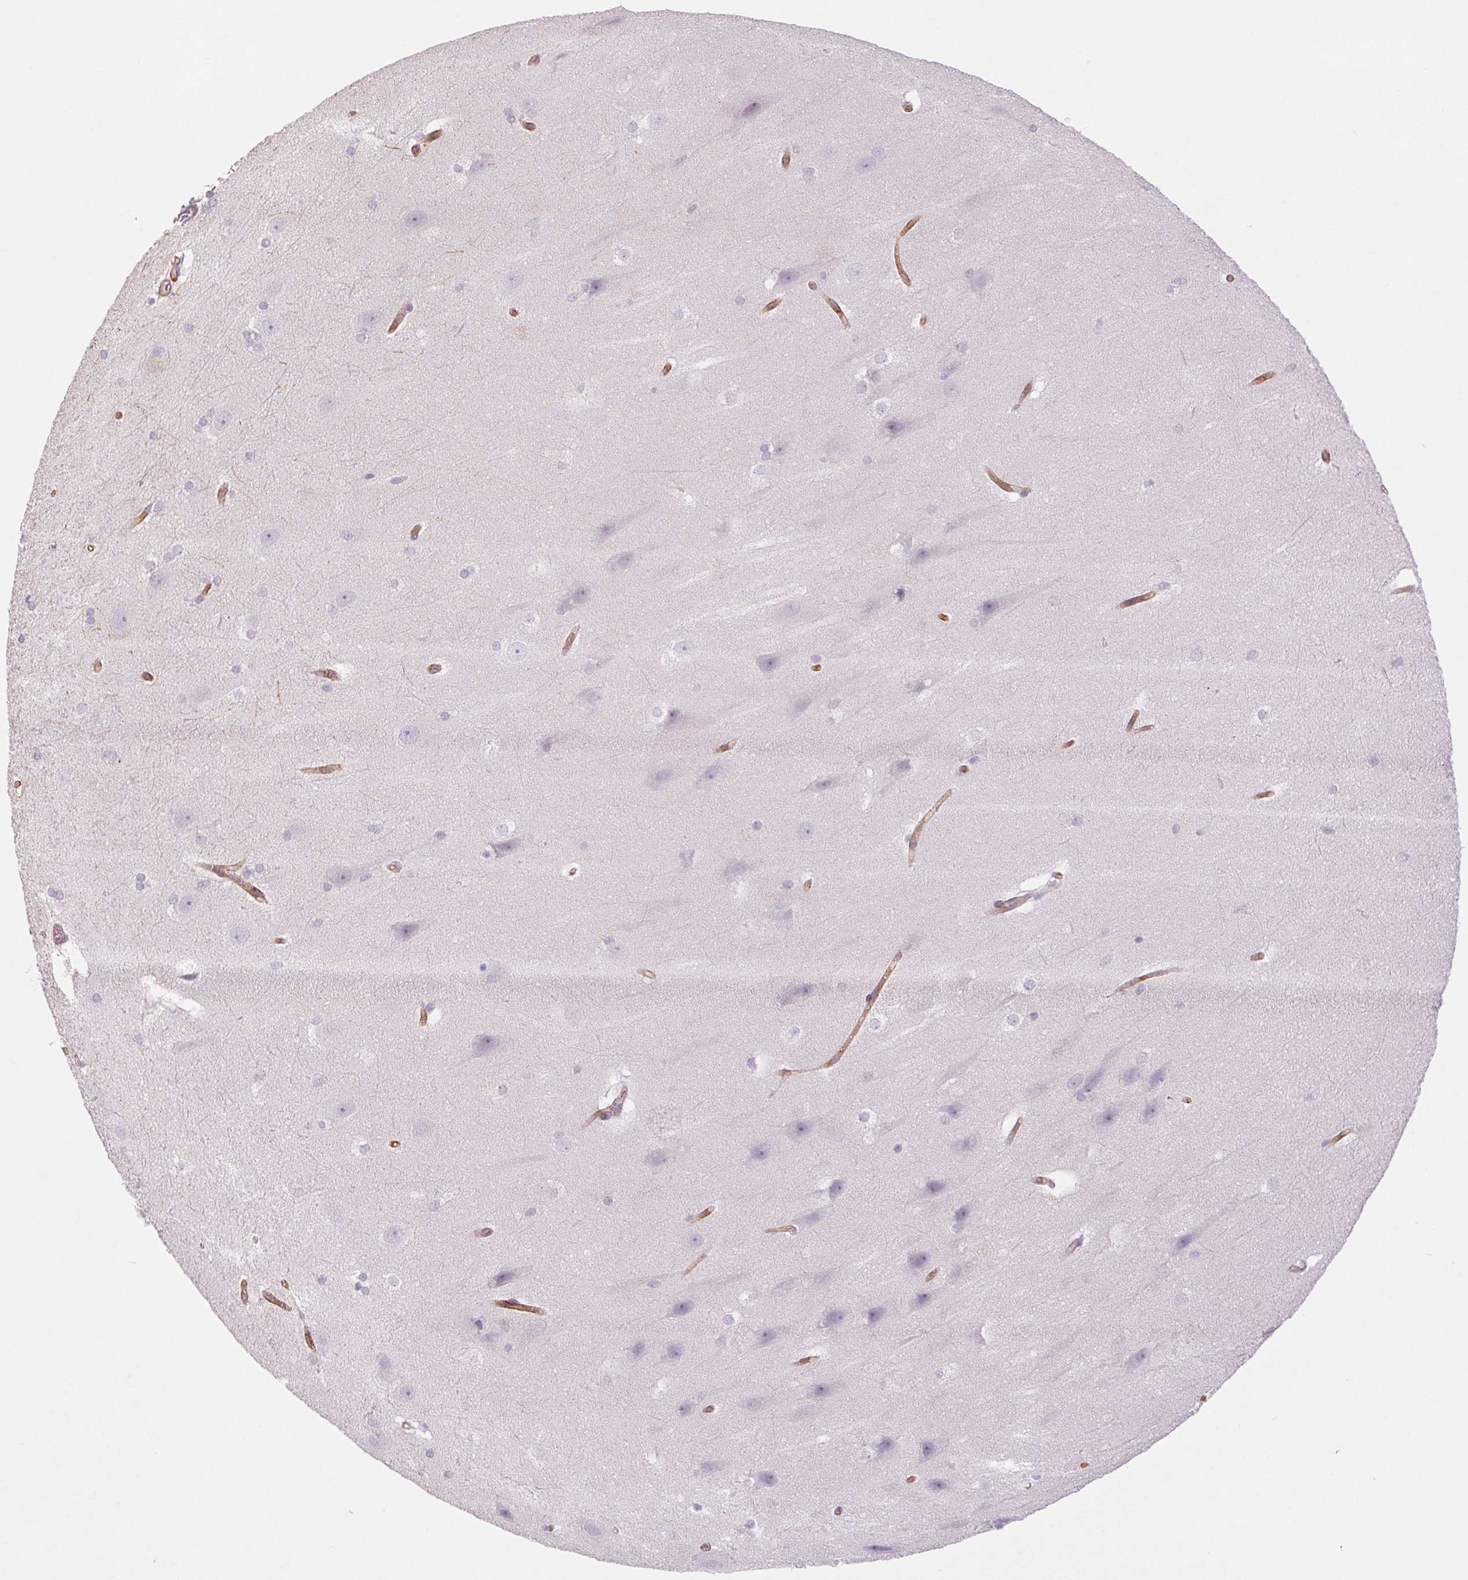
{"staining": {"intensity": "negative", "quantity": "none", "location": "none"}, "tissue": "hippocampus", "cell_type": "Glial cells", "image_type": "normal", "snomed": [{"axis": "morphology", "description": "Normal tissue, NOS"}, {"axis": "topography", "description": "Cerebral cortex"}, {"axis": "topography", "description": "Hippocampus"}], "caption": "DAB (3,3'-diaminobenzidine) immunohistochemical staining of unremarkable human hippocampus exhibits no significant expression in glial cells. (Immunohistochemistry, brightfield microscopy, high magnification).", "gene": "MS4A13", "patient": {"sex": "female", "age": 19}}